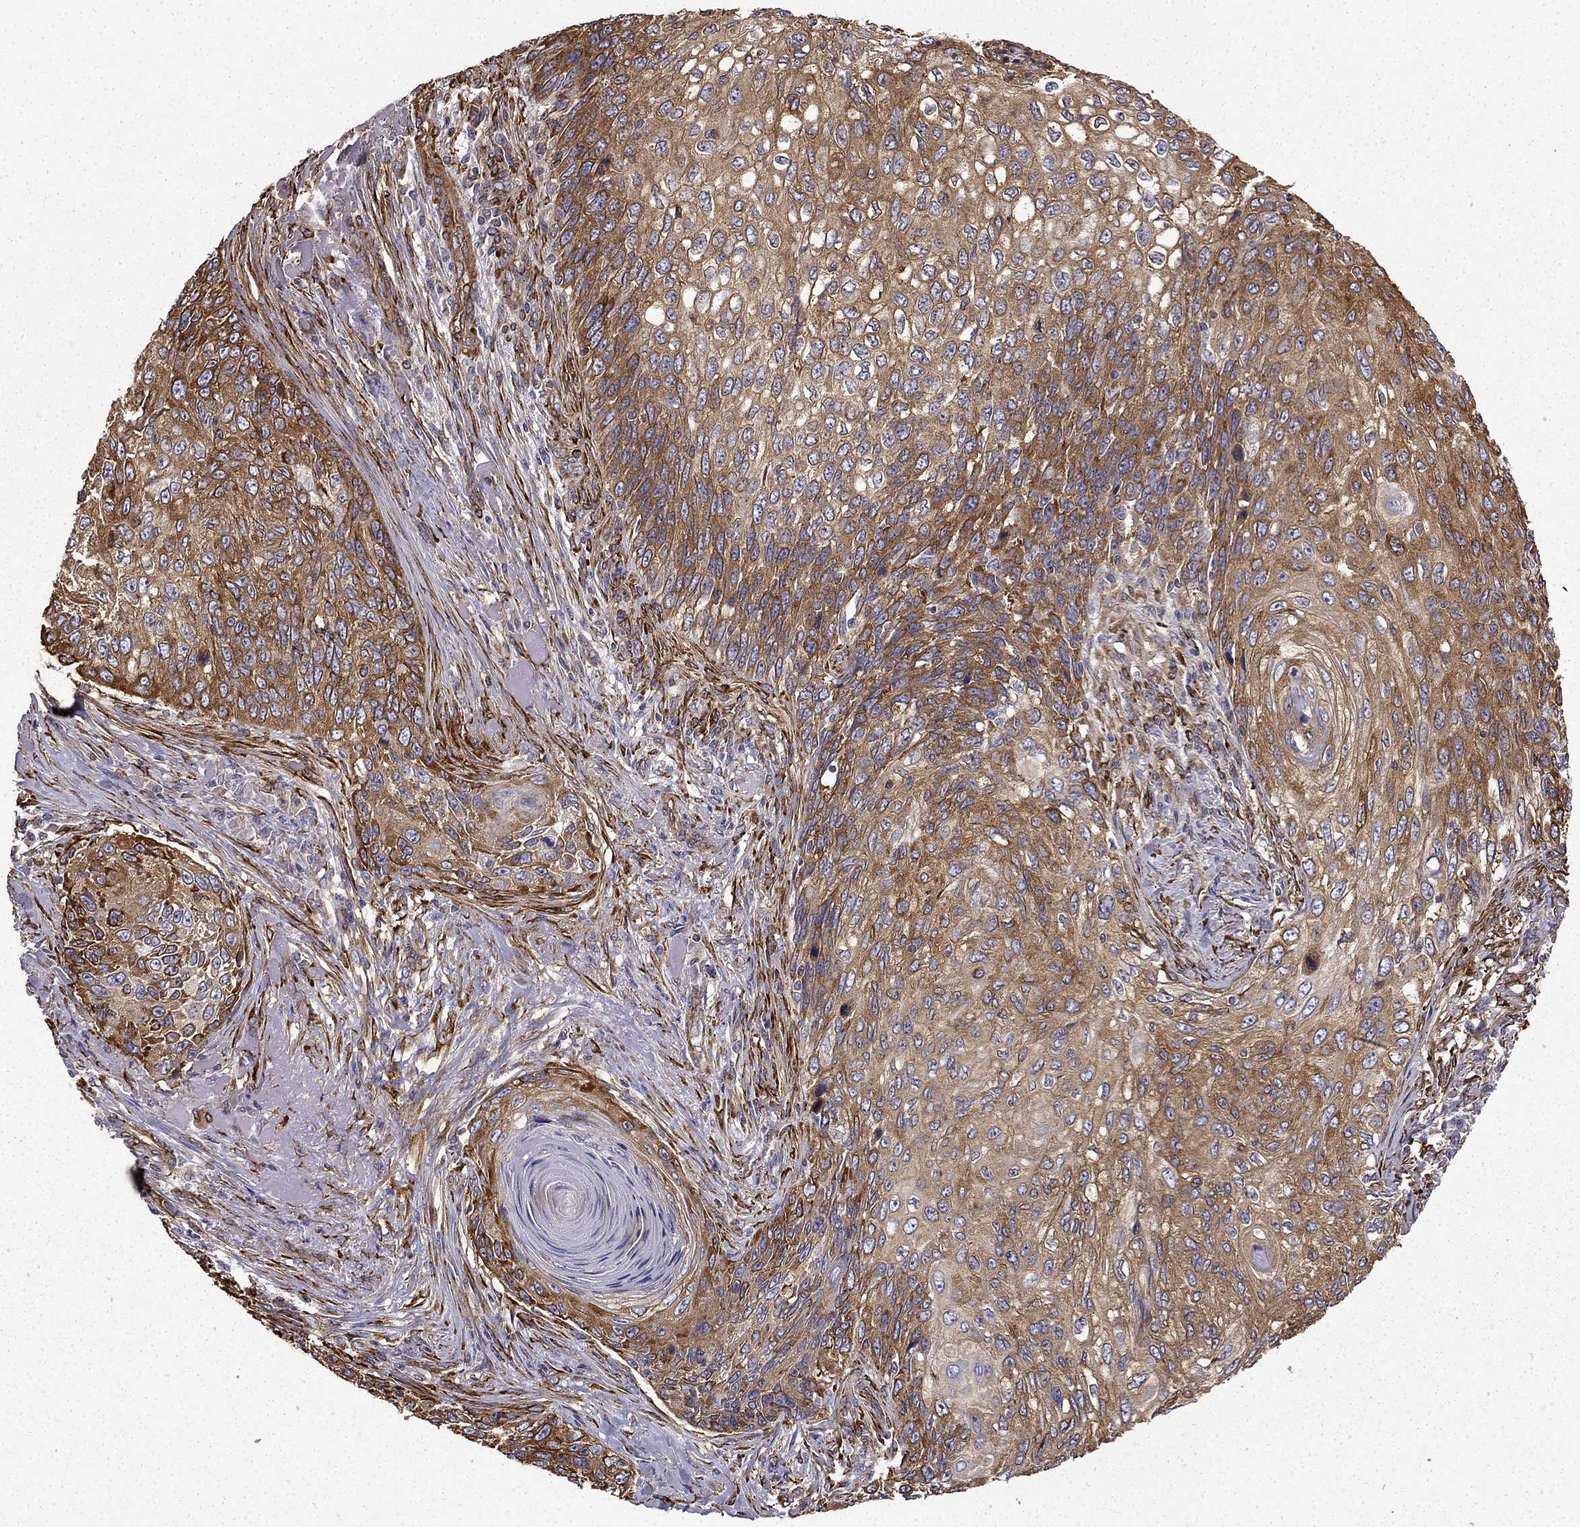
{"staining": {"intensity": "strong", "quantity": ">75%", "location": "cytoplasmic/membranous"}, "tissue": "skin cancer", "cell_type": "Tumor cells", "image_type": "cancer", "snomed": [{"axis": "morphology", "description": "Squamous cell carcinoma, NOS"}, {"axis": "topography", "description": "Skin"}], "caption": "A histopathology image of human skin cancer stained for a protein demonstrates strong cytoplasmic/membranous brown staining in tumor cells. (IHC, brightfield microscopy, high magnification).", "gene": "MAP4", "patient": {"sex": "male", "age": 92}}